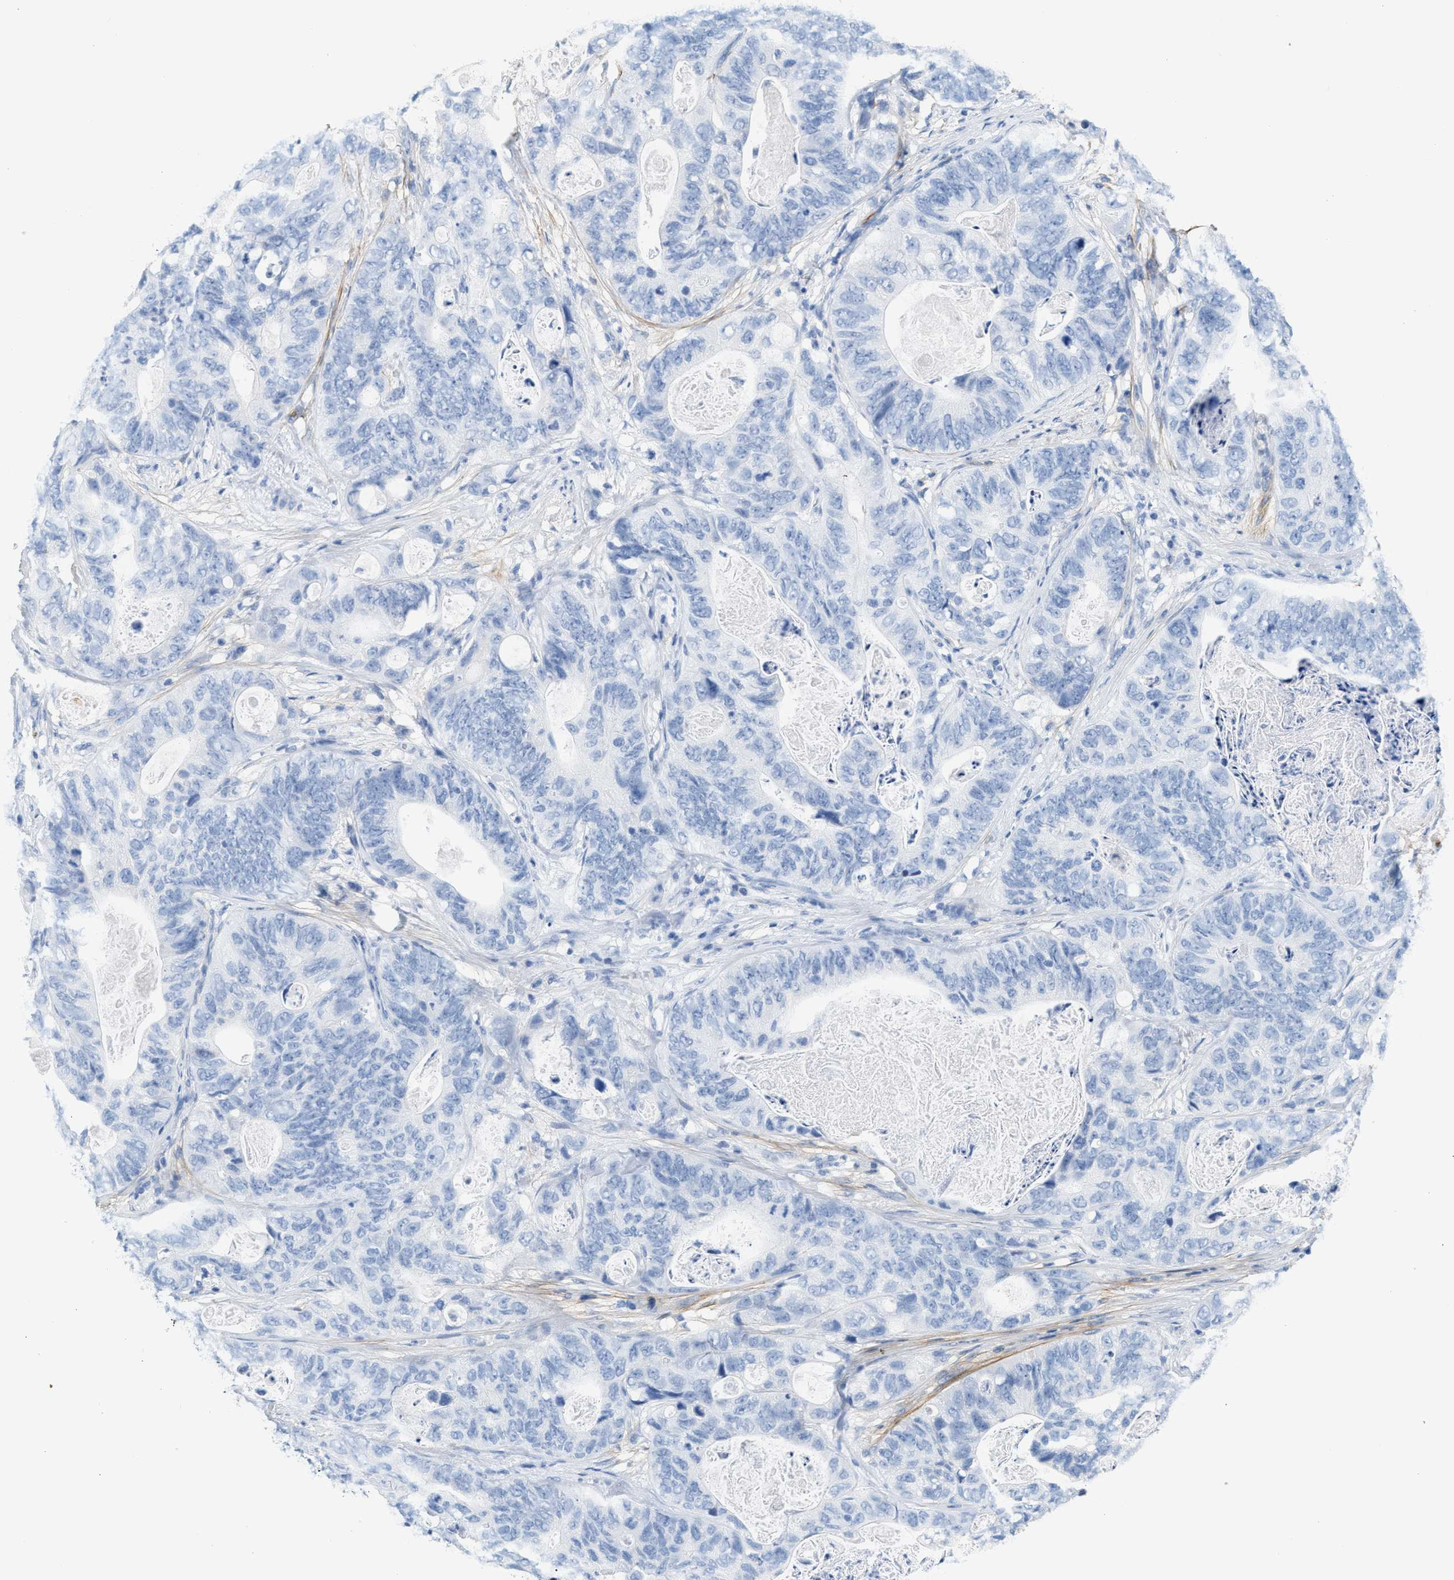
{"staining": {"intensity": "negative", "quantity": "none", "location": "none"}, "tissue": "stomach cancer", "cell_type": "Tumor cells", "image_type": "cancer", "snomed": [{"axis": "morphology", "description": "Adenocarcinoma, NOS"}, {"axis": "topography", "description": "Stomach"}], "caption": "Immunohistochemistry of stomach cancer exhibits no expression in tumor cells.", "gene": "TNR", "patient": {"sex": "female", "age": 89}}